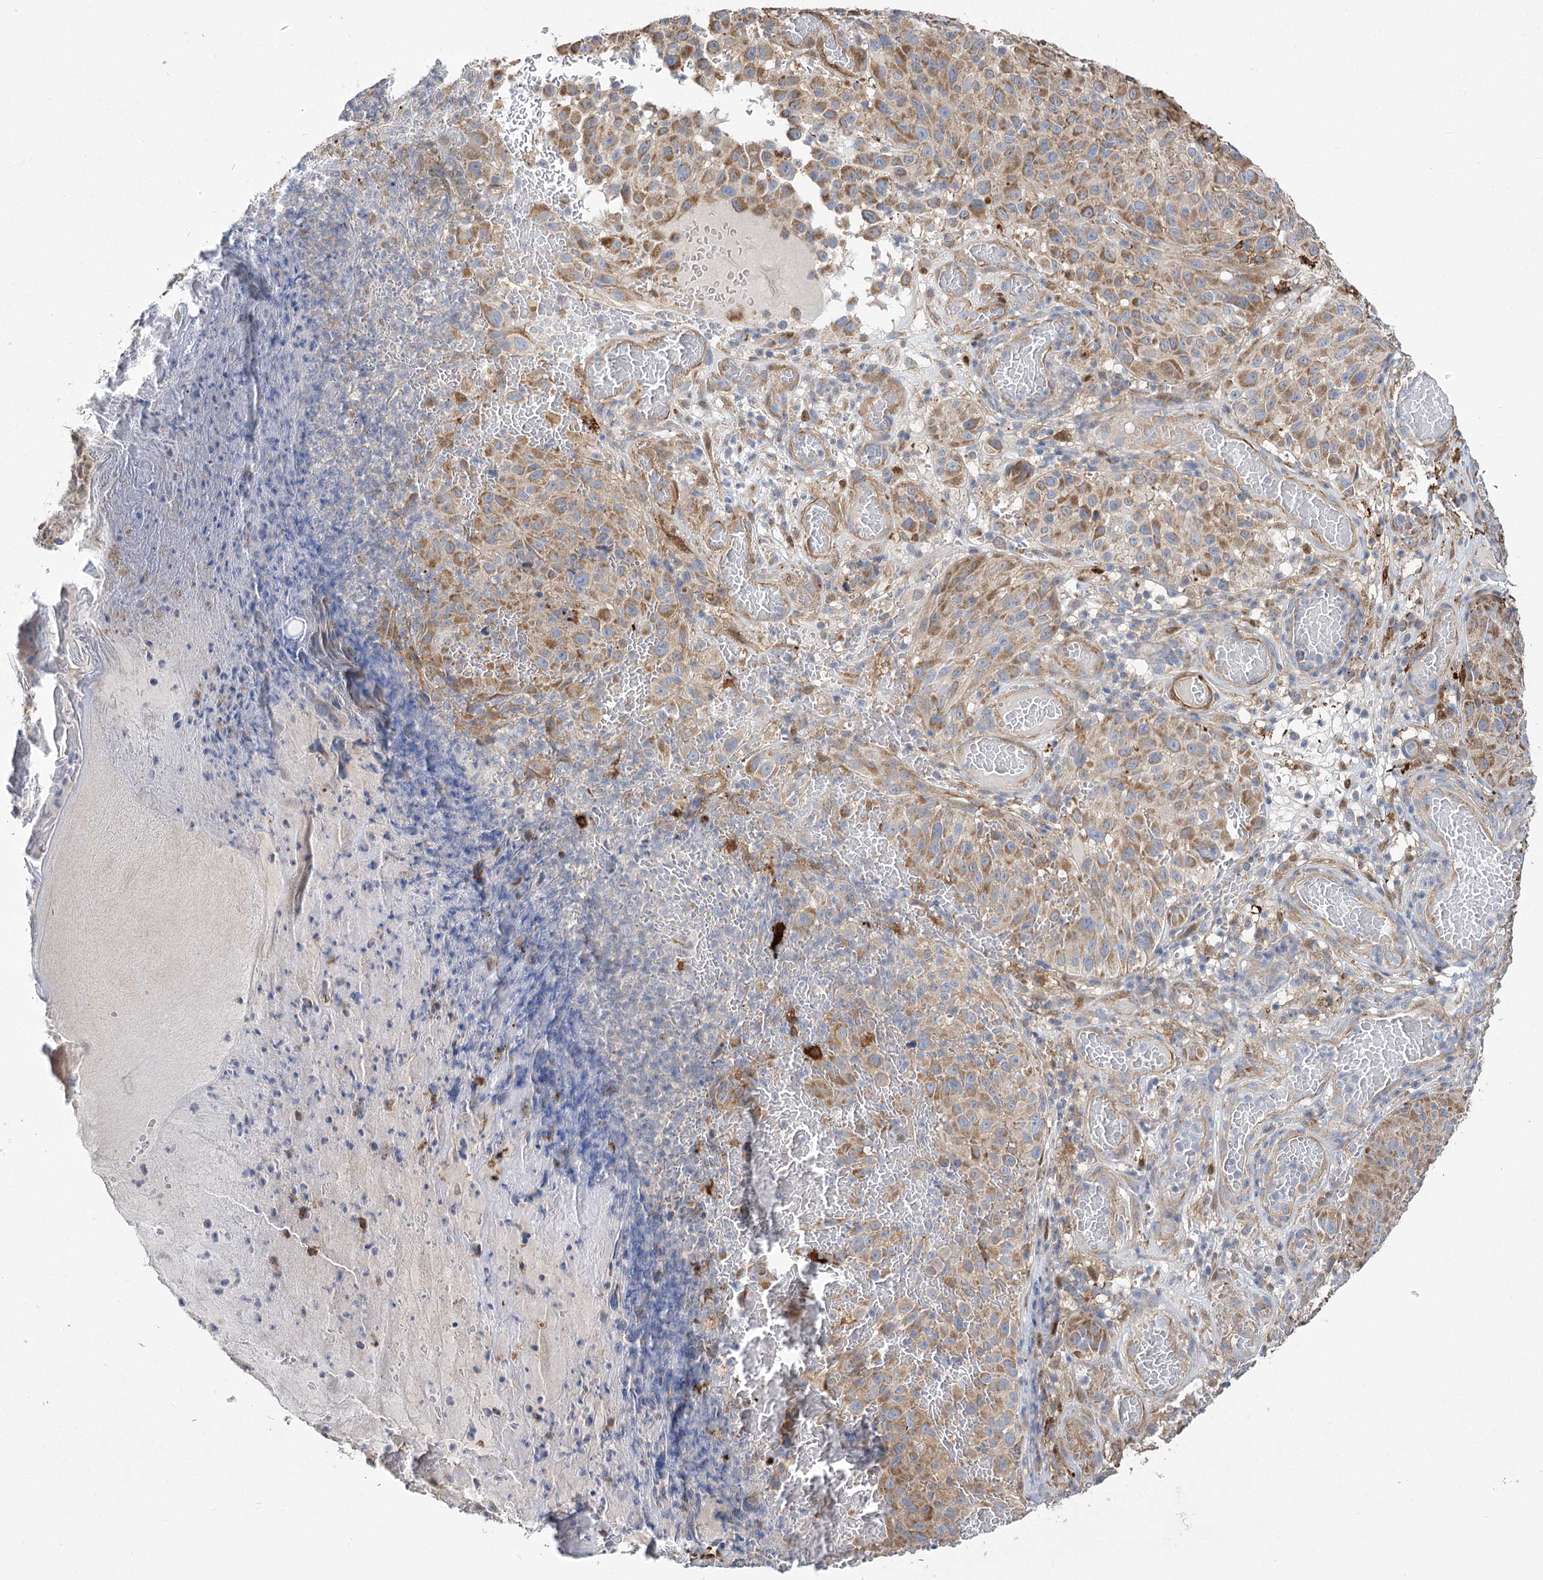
{"staining": {"intensity": "moderate", "quantity": ">75%", "location": "cytoplasmic/membranous"}, "tissue": "melanoma", "cell_type": "Tumor cells", "image_type": "cancer", "snomed": [{"axis": "morphology", "description": "Malignant melanoma, NOS"}, {"axis": "topography", "description": "Skin"}], "caption": "About >75% of tumor cells in human malignant melanoma demonstrate moderate cytoplasmic/membranous protein expression as visualized by brown immunohistochemical staining.", "gene": "RMDN2", "patient": {"sex": "male", "age": 83}}